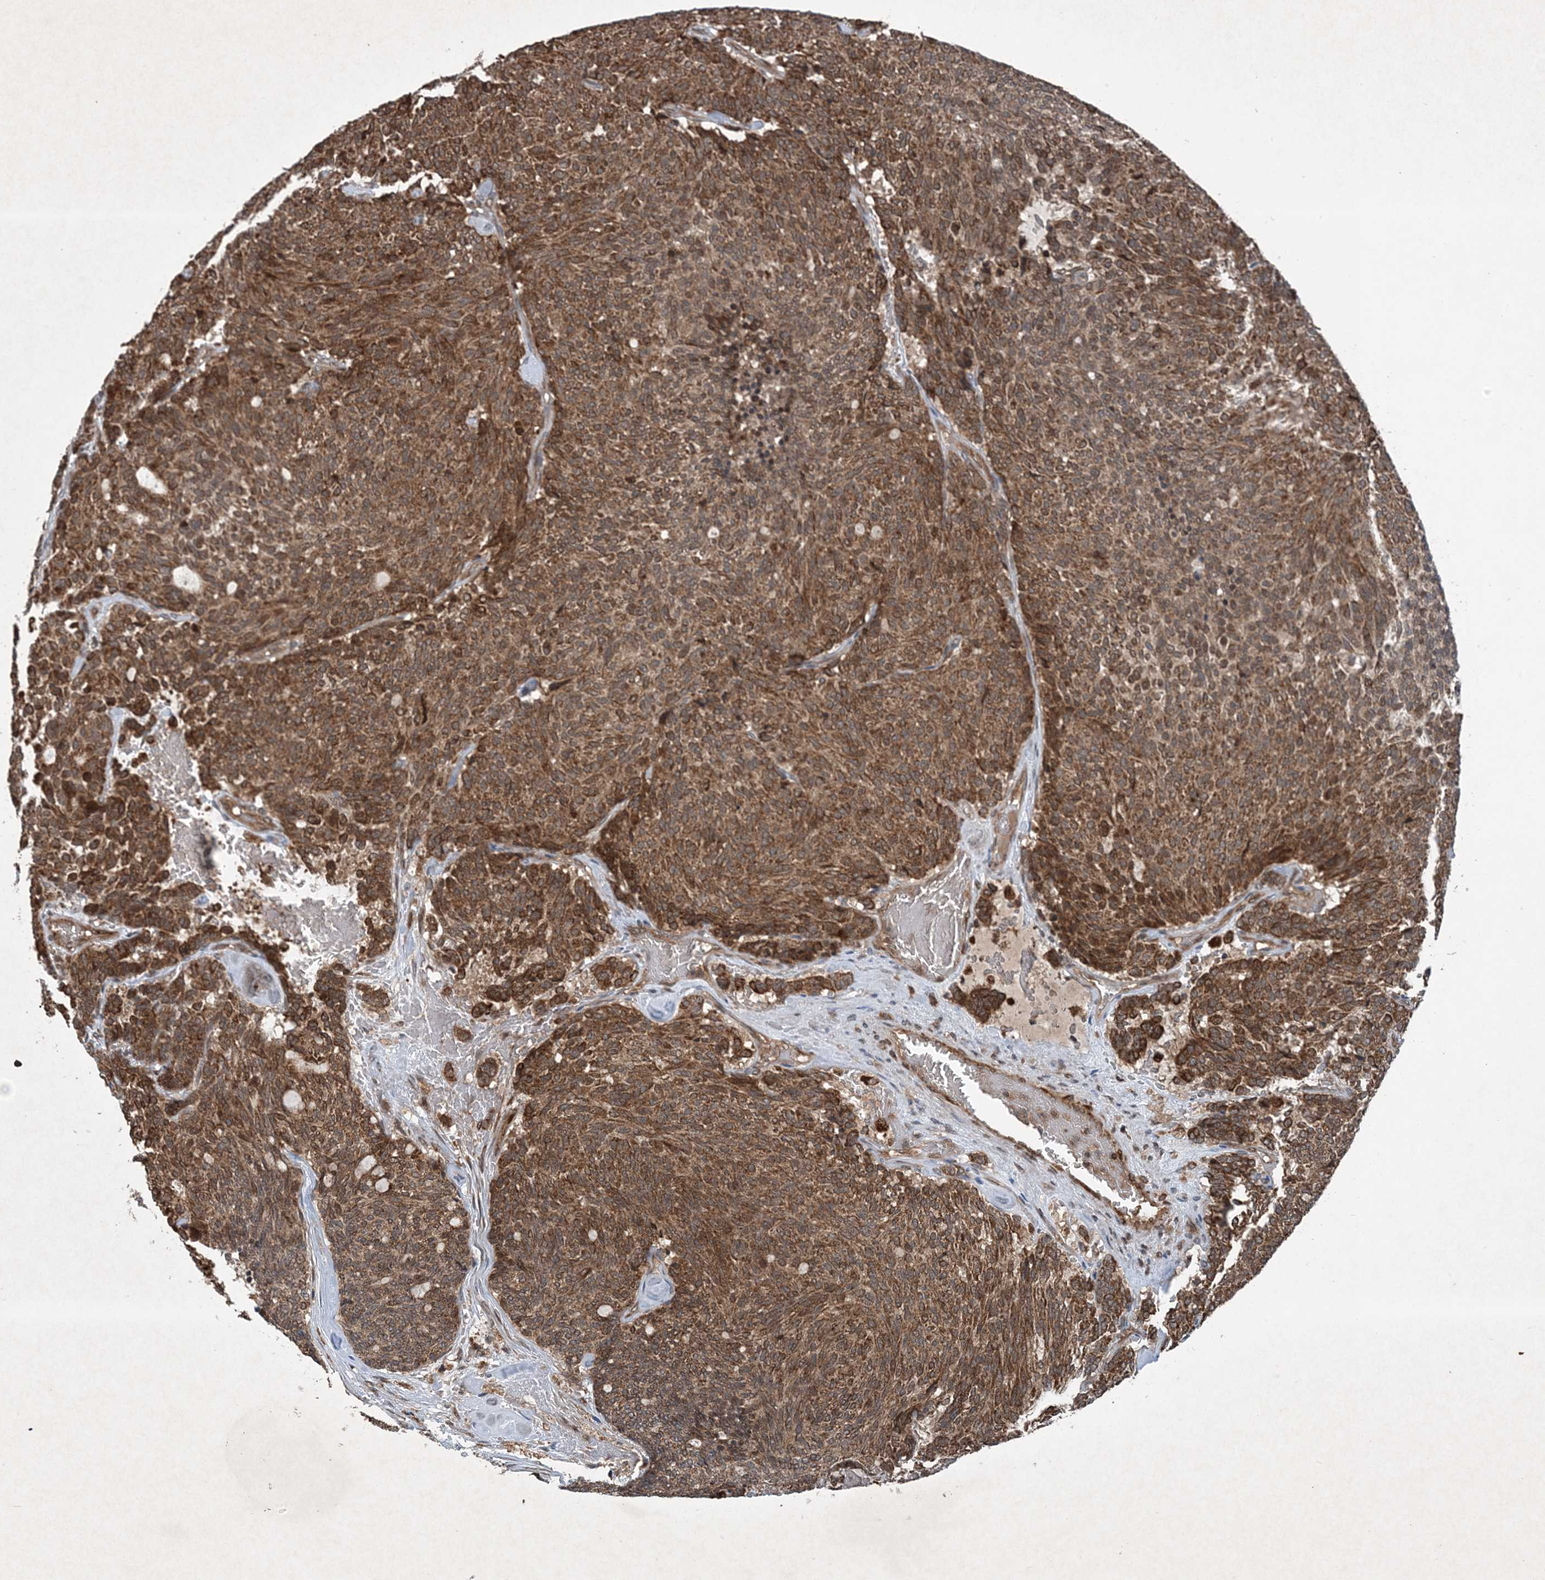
{"staining": {"intensity": "strong", "quantity": ">75%", "location": "cytoplasmic/membranous"}, "tissue": "carcinoid", "cell_type": "Tumor cells", "image_type": "cancer", "snomed": [{"axis": "morphology", "description": "Carcinoid, malignant, NOS"}, {"axis": "topography", "description": "Pancreas"}], "caption": "About >75% of tumor cells in human carcinoid display strong cytoplasmic/membranous protein staining as visualized by brown immunohistochemical staining.", "gene": "GNG5", "patient": {"sex": "female", "age": 54}}